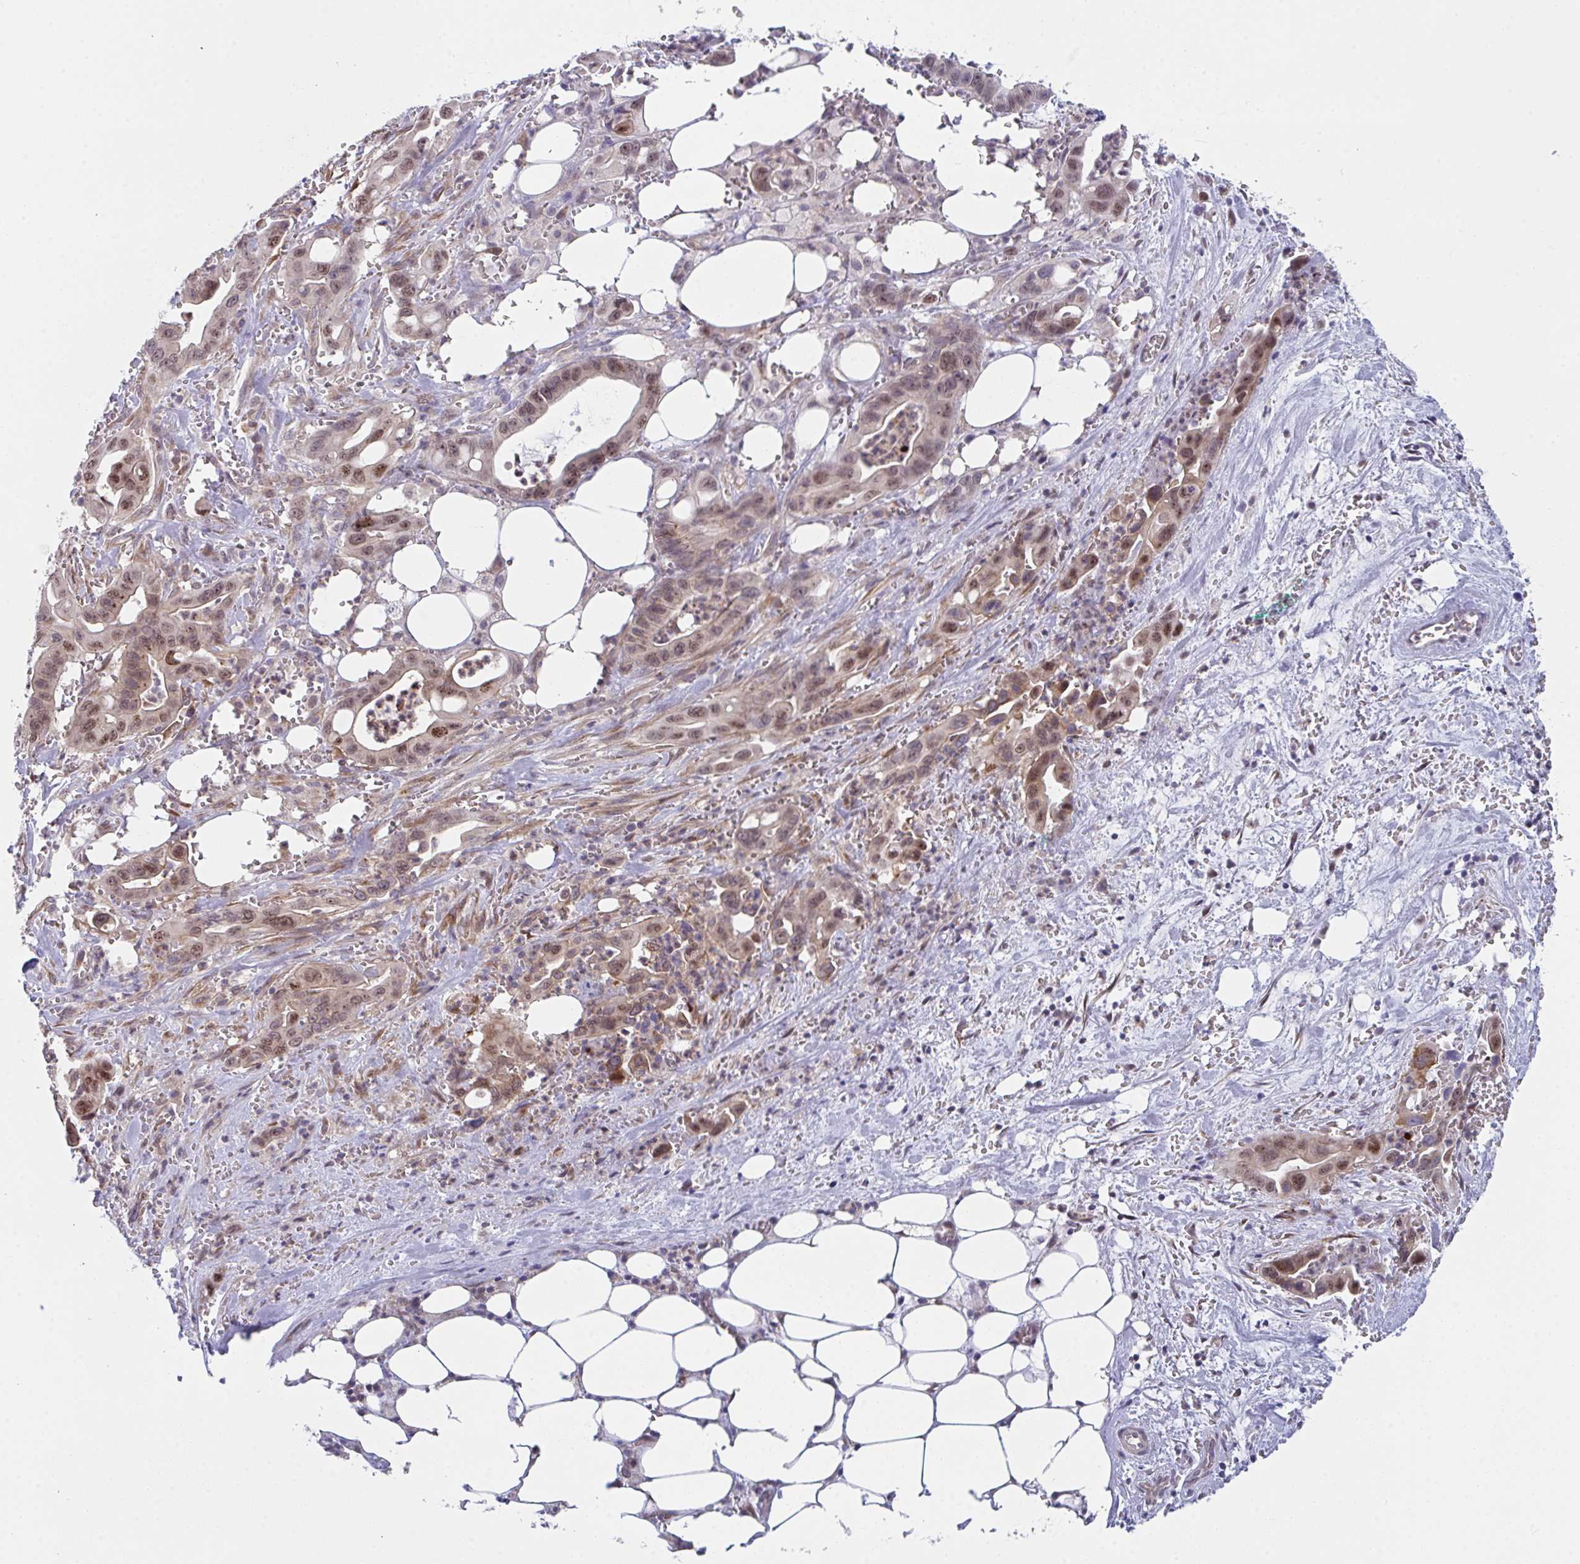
{"staining": {"intensity": "moderate", "quantity": ">75%", "location": "nuclear"}, "tissue": "pancreatic cancer", "cell_type": "Tumor cells", "image_type": "cancer", "snomed": [{"axis": "morphology", "description": "Adenocarcinoma, NOS"}, {"axis": "topography", "description": "Pancreas"}], "caption": "Tumor cells demonstrate moderate nuclear expression in about >75% of cells in adenocarcinoma (pancreatic).", "gene": "RBM18", "patient": {"sex": "male", "age": 61}}